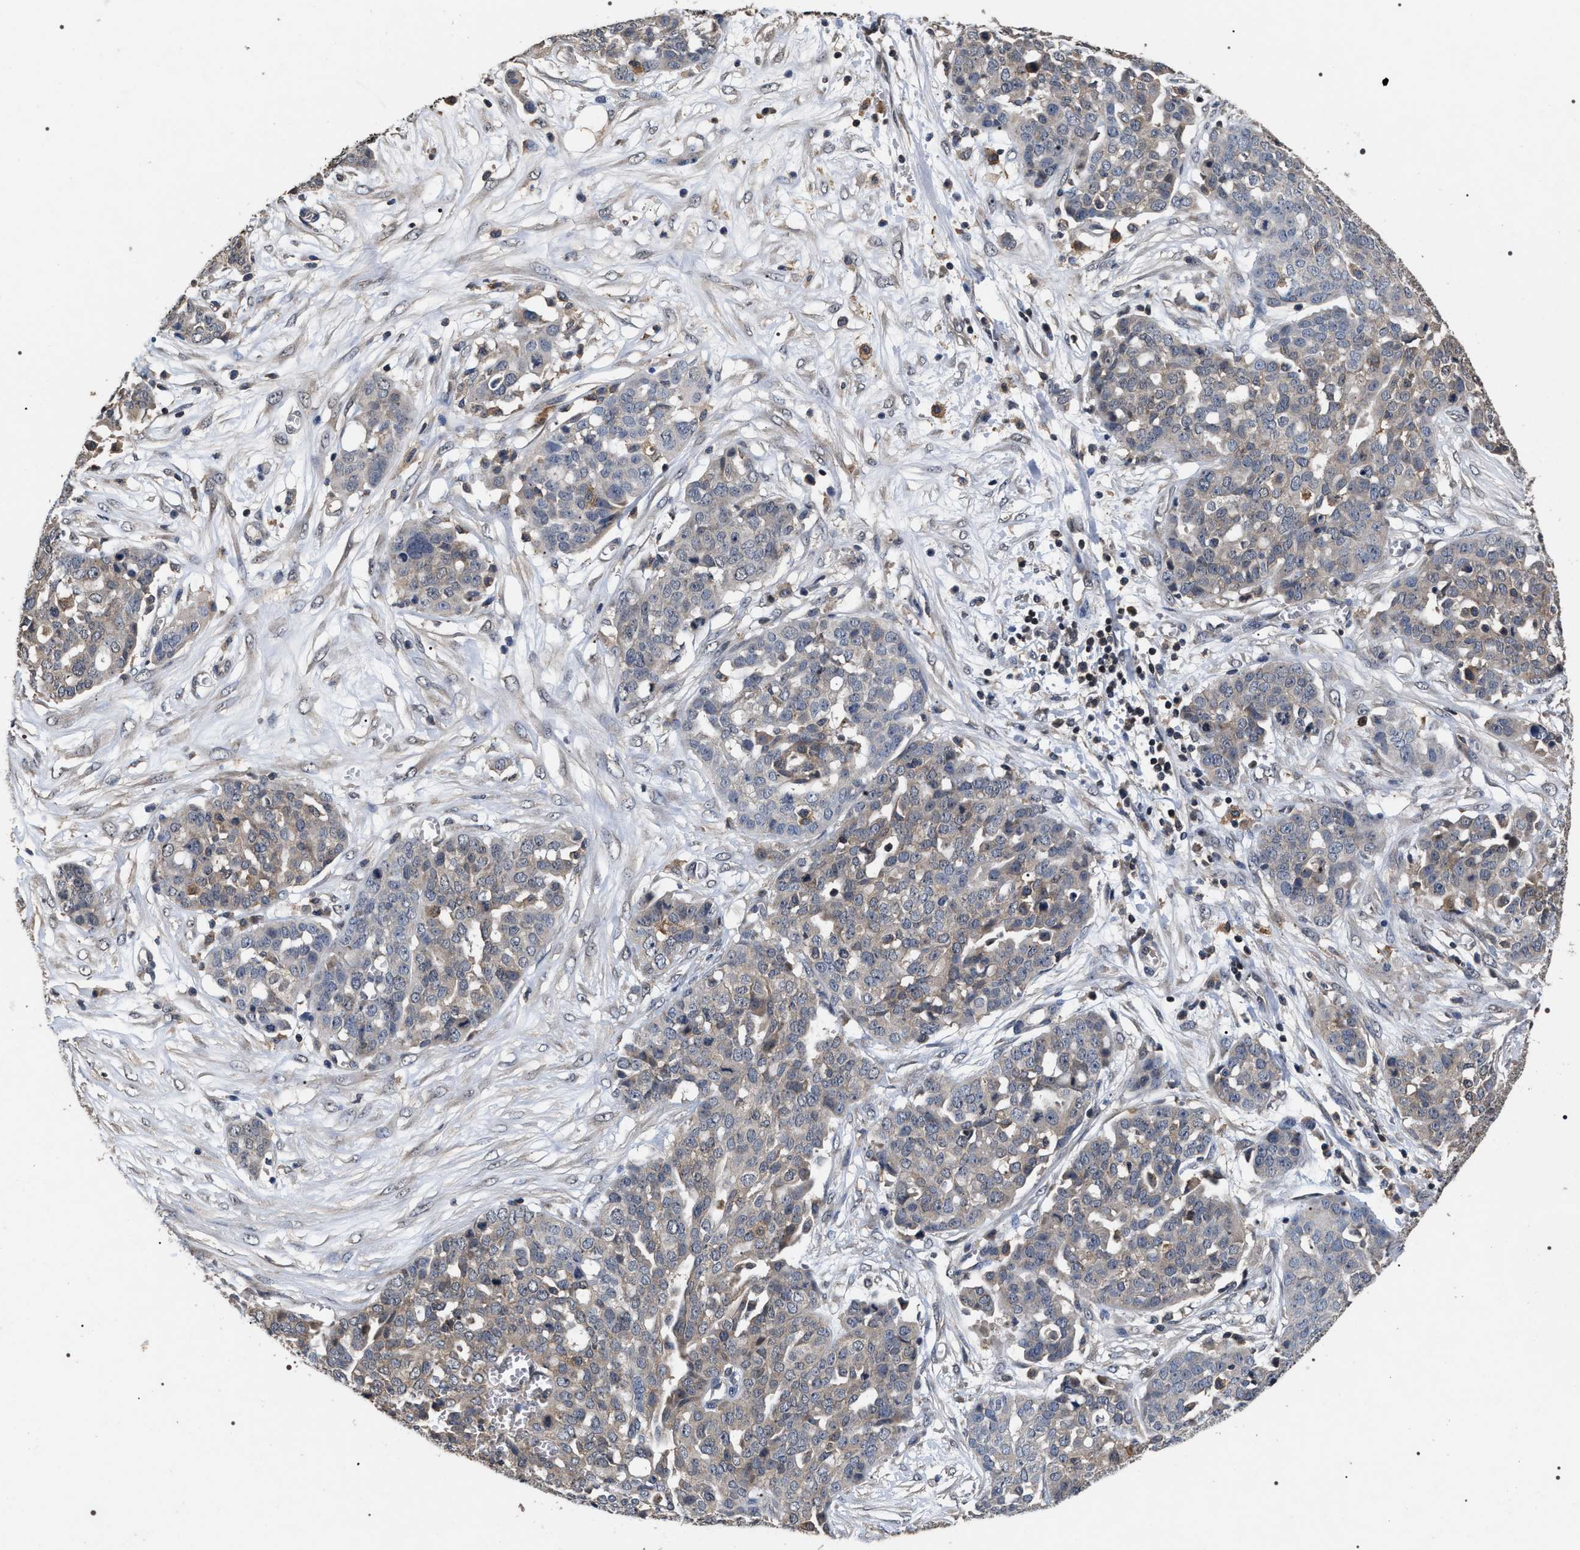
{"staining": {"intensity": "weak", "quantity": "<25%", "location": "cytoplasmic/membranous"}, "tissue": "ovarian cancer", "cell_type": "Tumor cells", "image_type": "cancer", "snomed": [{"axis": "morphology", "description": "Cystadenocarcinoma, serous, NOS"}, {"axis": "topography", "description": "Soft tissue"}, {"axis": "topography", "description": "Ovary"}], "caption": "Serous cystadenocarcinoma (ovarian) stained for a protein using immunohistochemistry demonstrates no positivity tumor cells.", "gene": "UPF3A", "patient": {"sex": "female", "age": 57}}